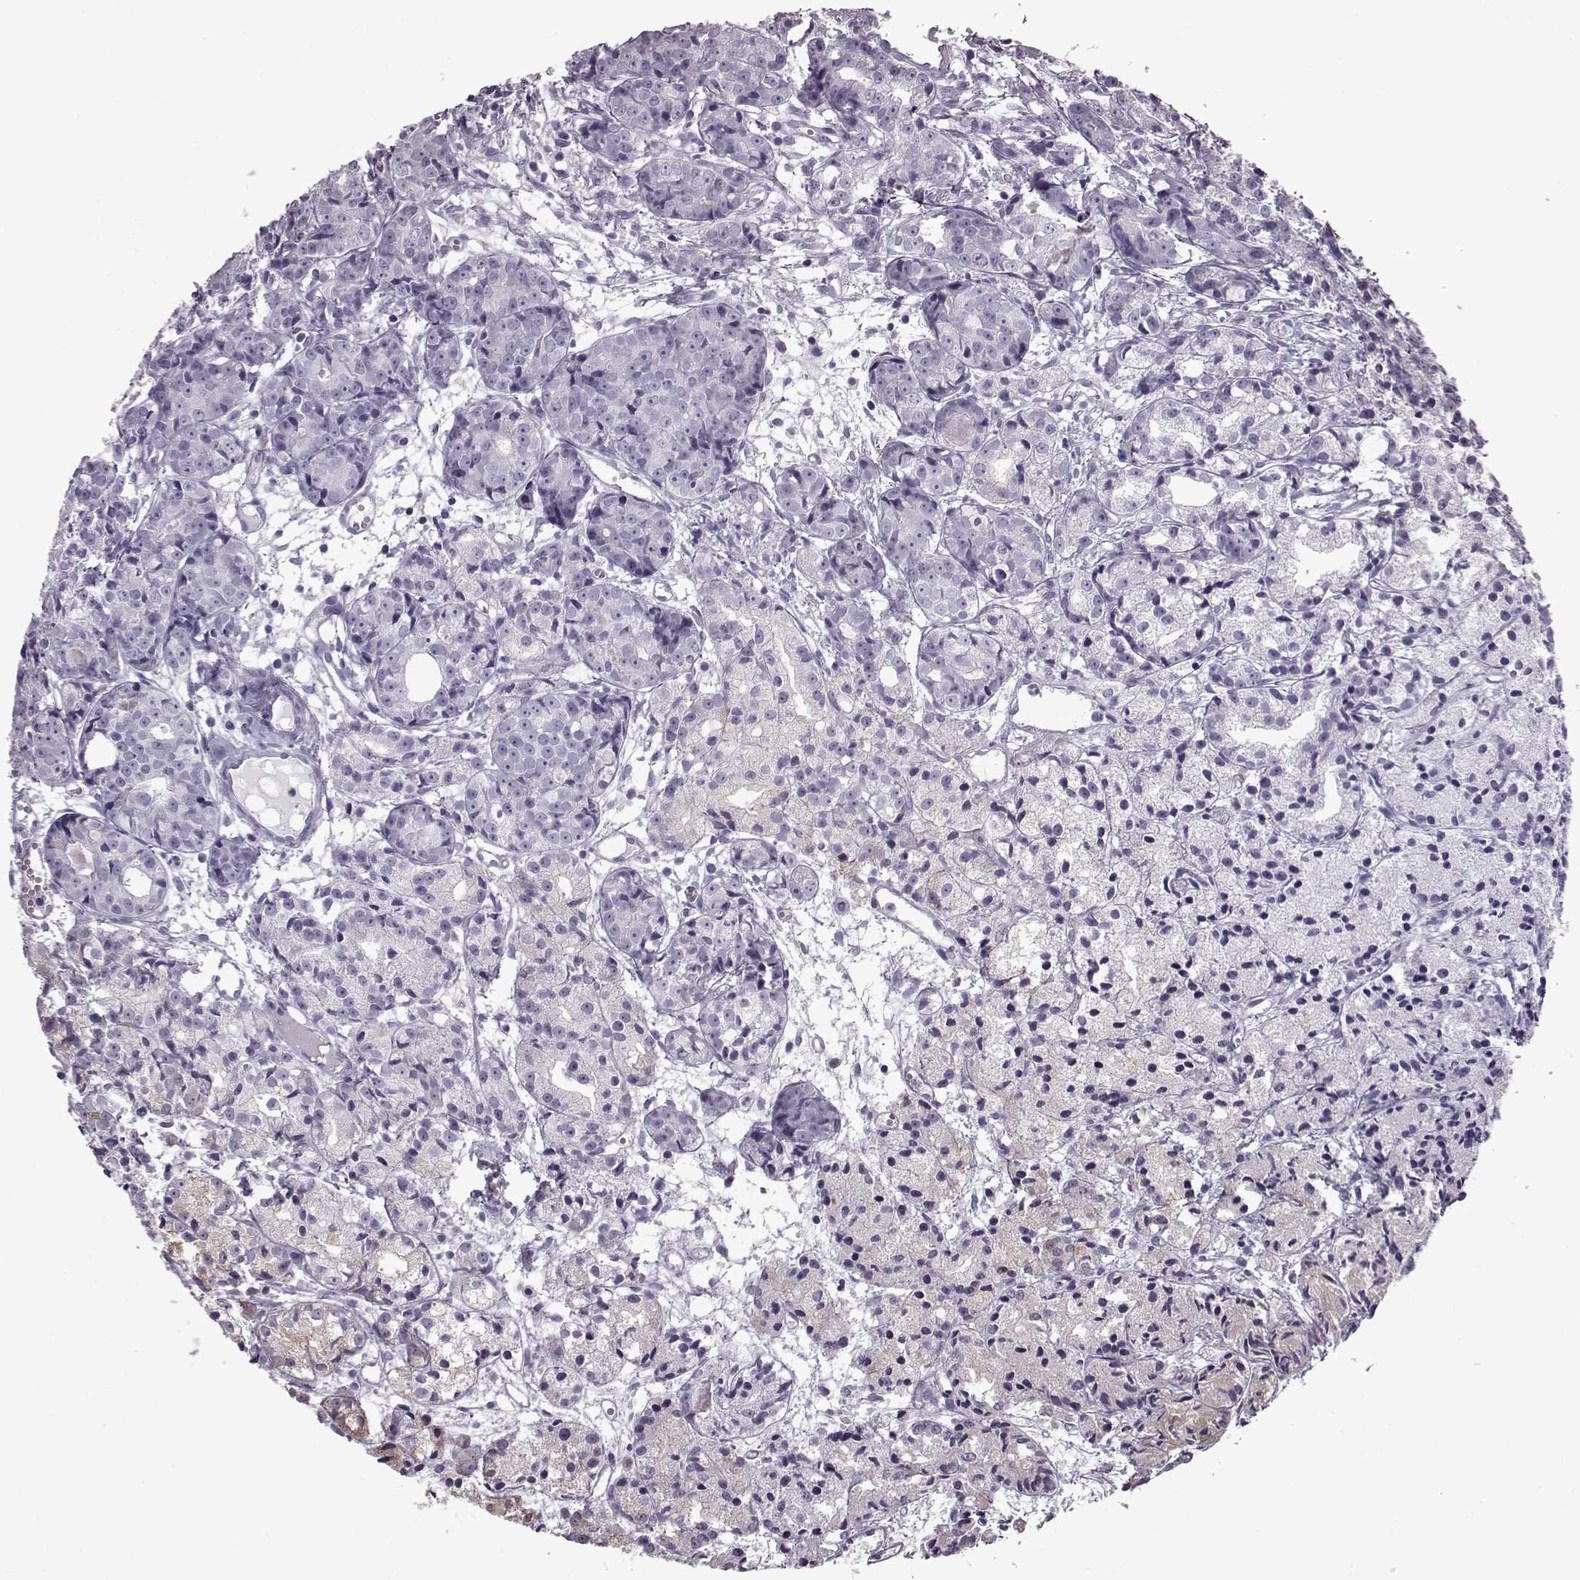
{"staining": {"intensity": "negative", "quantity": "none", "location": "none"}, "tissue": "prostate cancer", "cell_type": "Tumor cells", "image_type": "cancer", "snomed": [{"axis": "morphology", "description": "Adenocarcinoma, Medium grade"}, {"axis": "topography", "description": "Prostate"}], "caption": "The image demonstrates no significant positivity in tumor cells of adenocarcinoma (medium-grade) (prostate).", "gene": "SLC28A2", "patient": {"sex": "male", "age": 74}}